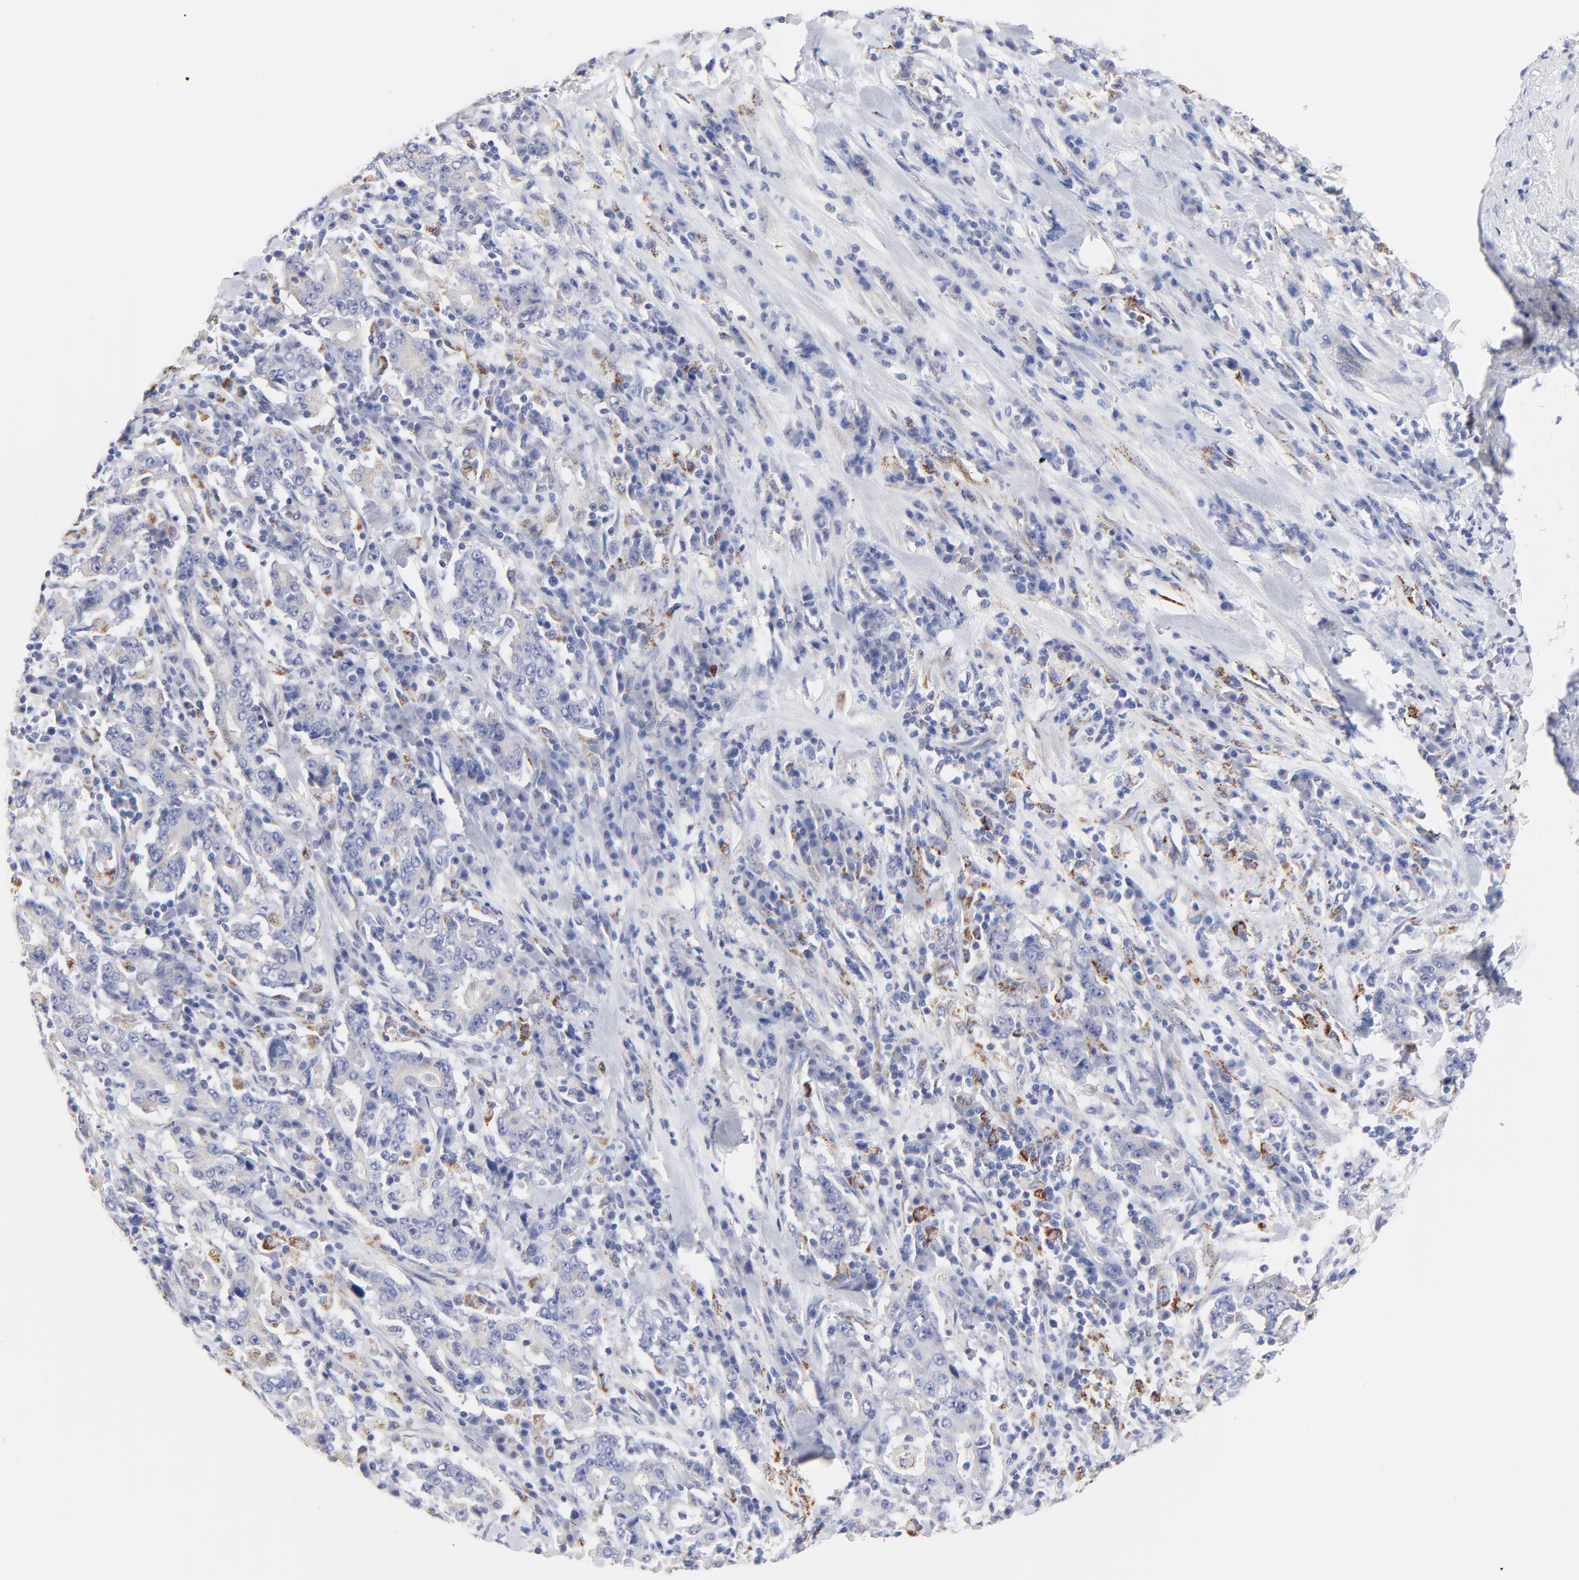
{"staining": {"intensity": "negative", "quantity": "none", "location": "none"}, "tissue": "stomach cancer", "cell_type": "Tumor cells", "image_type": "cancer", "snomed": [{"axis": "morphology", "description": "Normal tissue, NOS"}, {"axis": "morphology", "description": "Adenocarcinoma, NOS"}, {"axis": "topography", "description": "Stomach, upper"}, {"axis": "topography", "description": "Stomach"}], "caption": "The photomicrograph displays no significant expression in tumor cells of adenocarcinoma (stomach).", "gene": "FBXO10", "patient": {"sex": "male", "age": 59}}